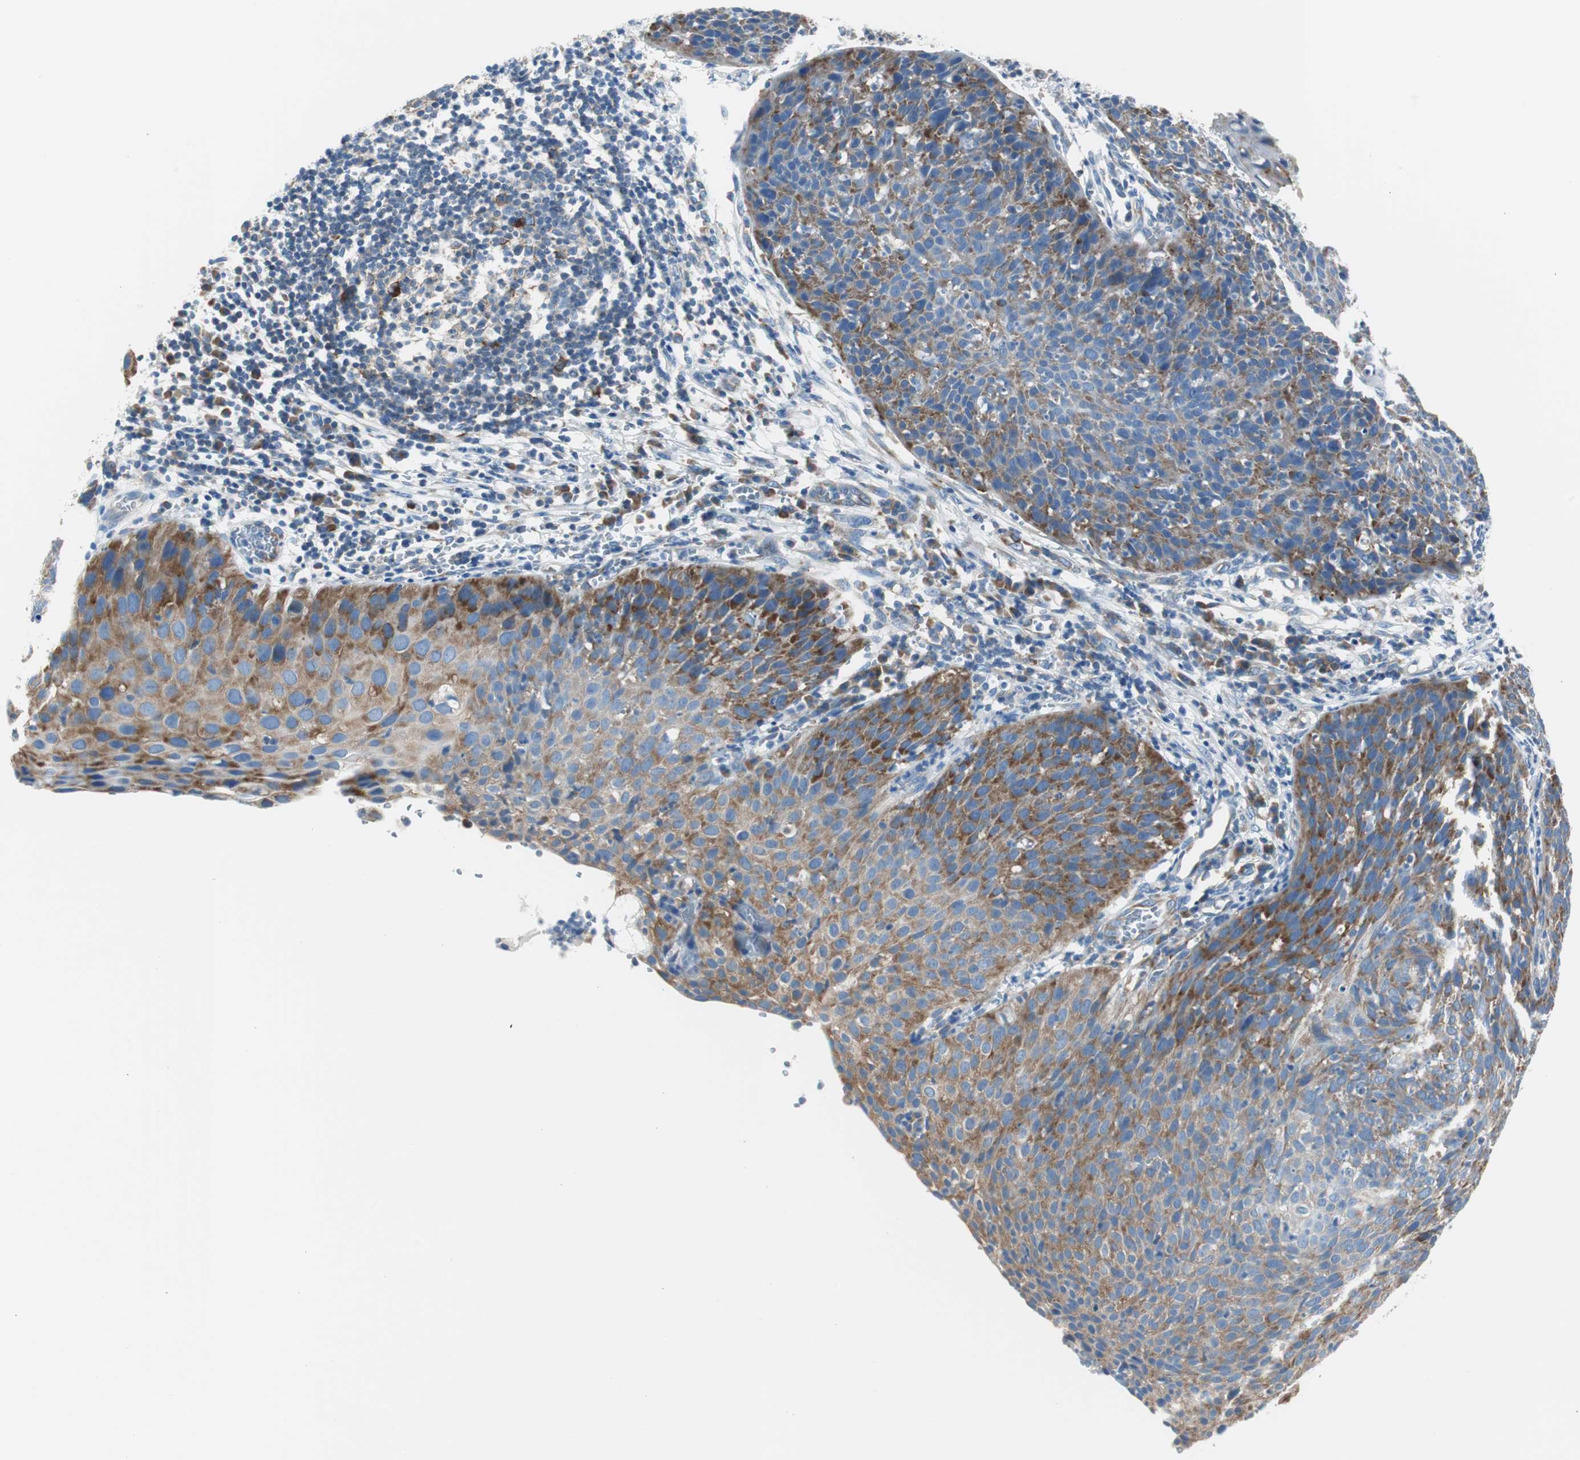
{"staining": {"intensity": "moderate", "quantity": ">75%", "location": "cytoplasmic/membranous"}, "tissue": "cervical cancer", "cell_type": "Tumor cells", "image_type": "cancer", "snomed": [{"axis": "morphology", "description": "Squamous cell carcinoma, NOS"}, {"axis": "topography", "description": "Cervix"}], "caption": "A brown stain highlights moderate cytoplasmic/membranous staining of a protein in cervical cancer (squamous cell carcinoma) tumor cells.", "gene": "RPS12", "patient": {"sex": "female", "age": 38}}